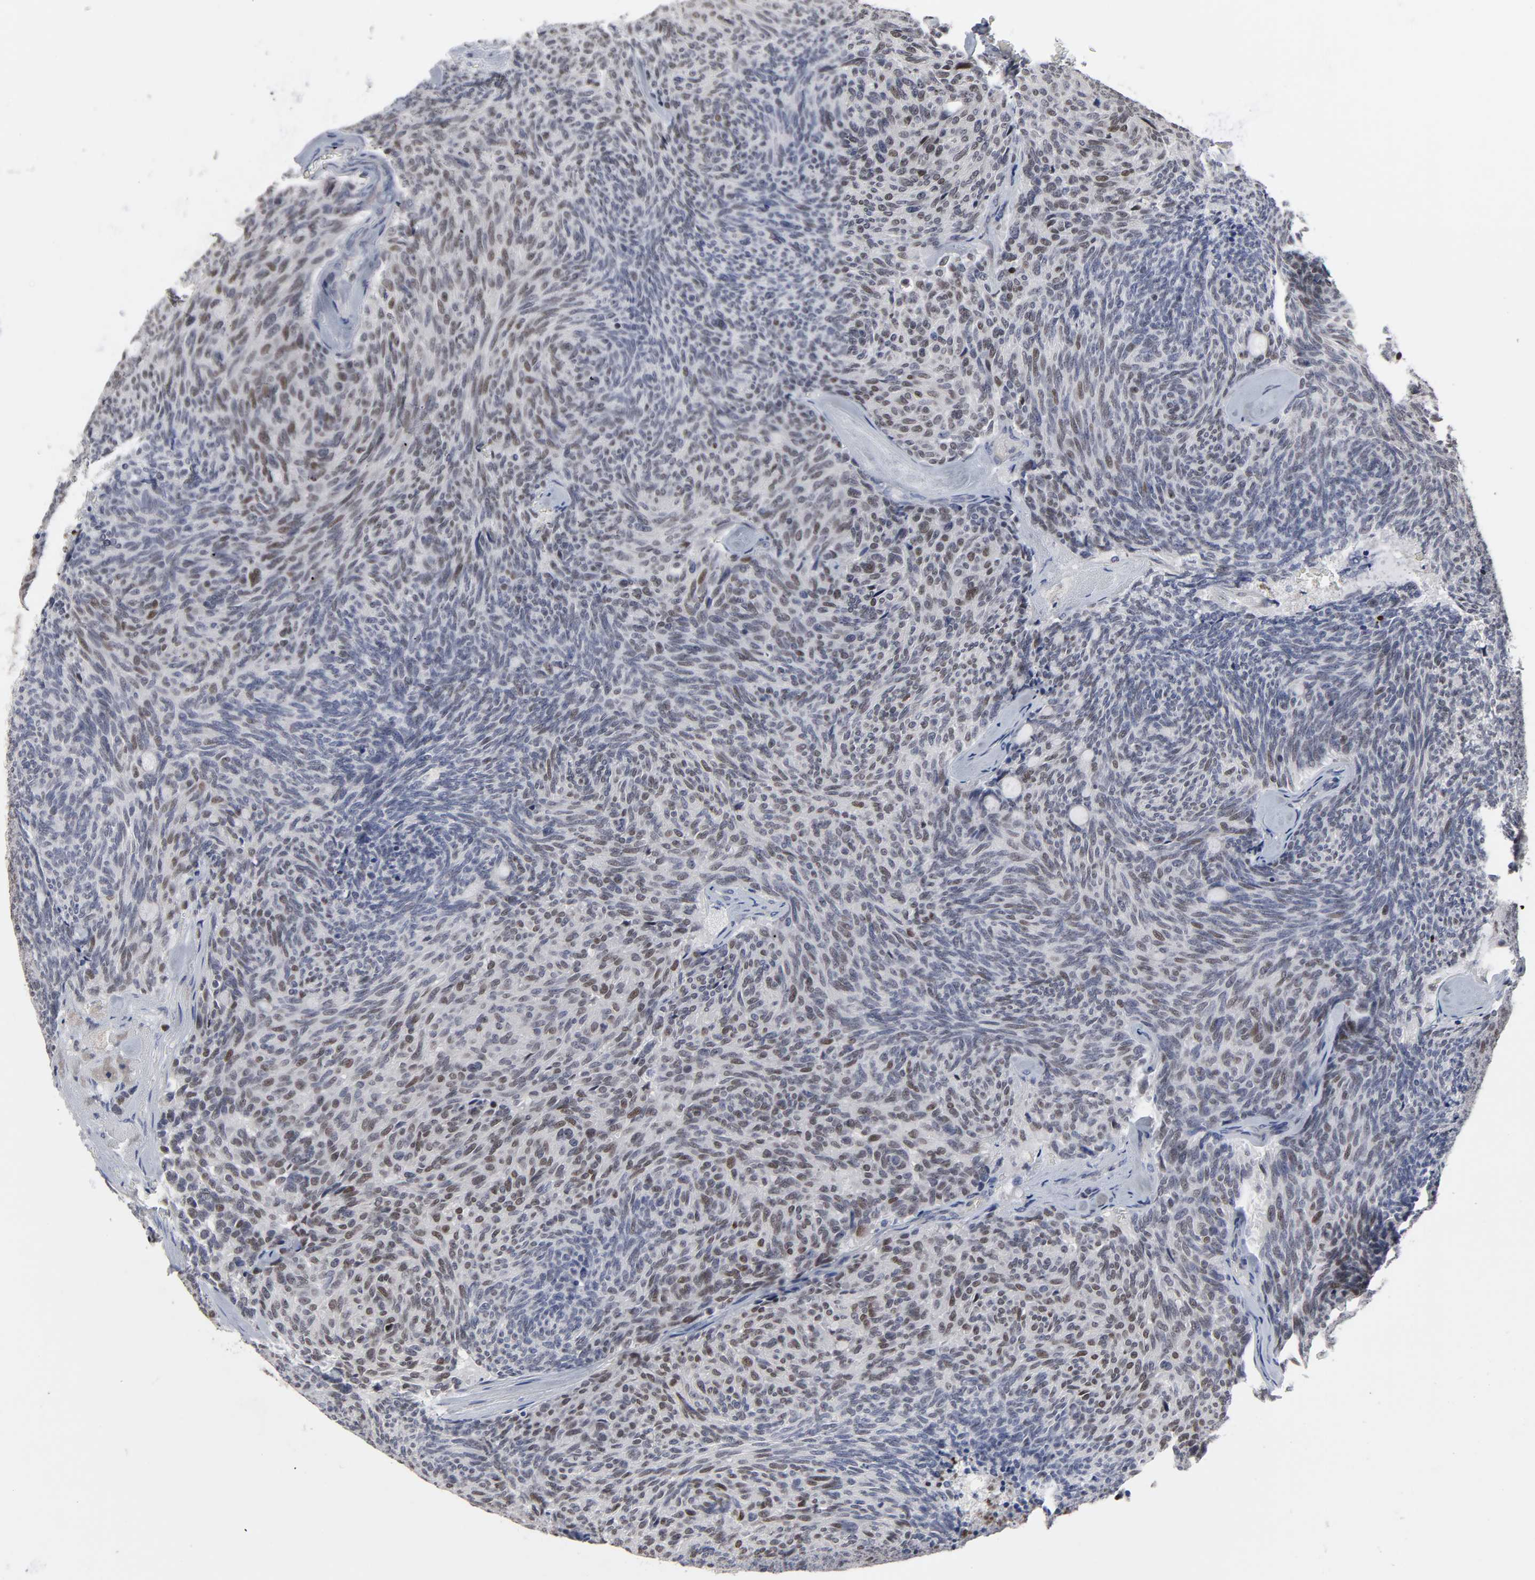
{"staining": {"intensity": "moderate", "quantity": "25%-75%", "location": "nuclear"}, "tissue": "carcinoid", "cell_type": "Tumor cells", "image_type": "cancer", "snomed": [{"axis": "morphology", "description": "Carcinoid, malignant, NOS"}, {"axis": "topography", "description": "Pancreas"}], "caption": "Moderate nuclear protein staining is identified in about 25%-75% of tumor cells in carcinoid (malignant).", "gene": "HNF4A", "patient": {"sex": "female", "age": 54}}